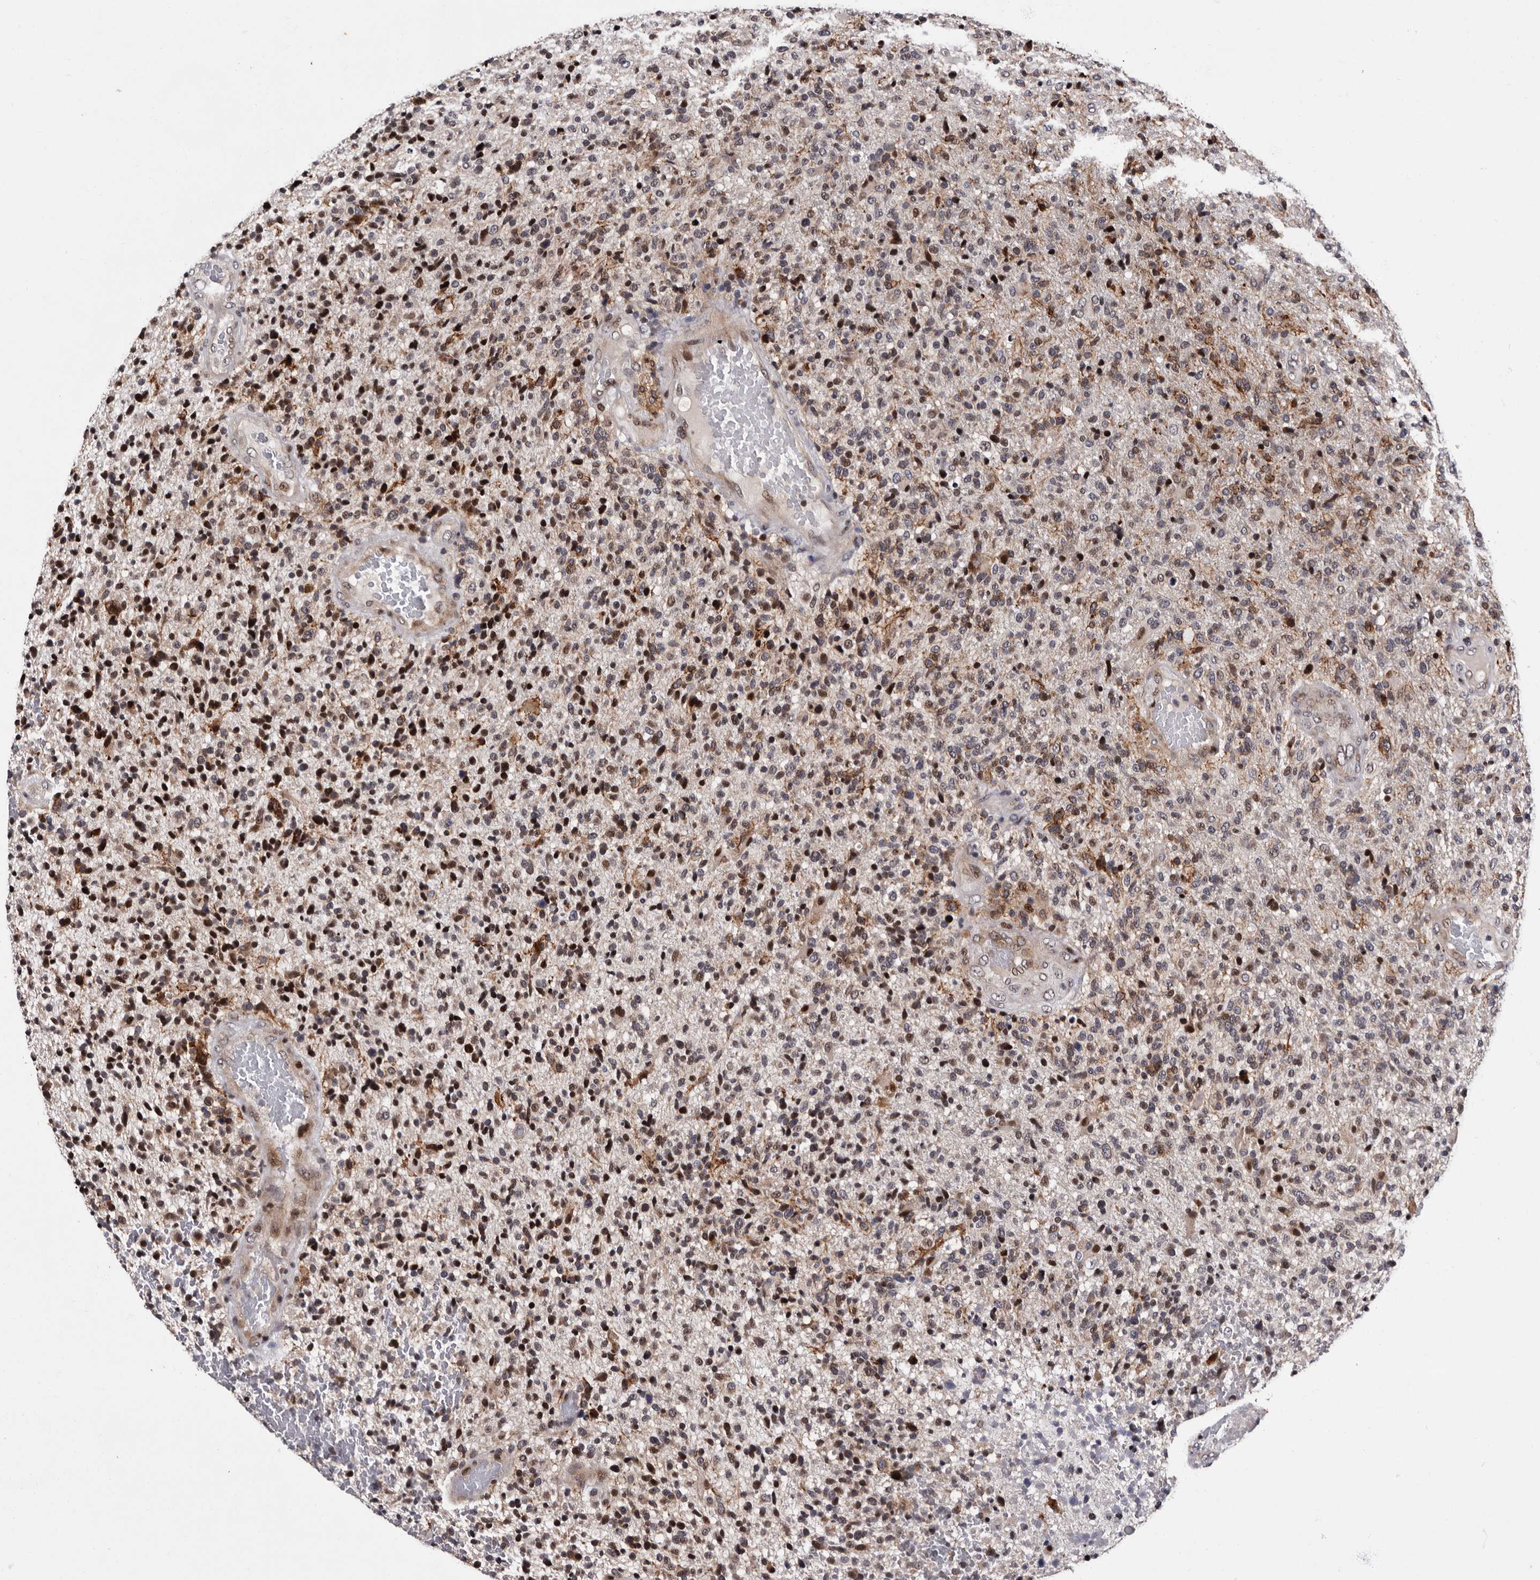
{"staining": {"intensity": "moderate", "quantity": "25%-75%", "location": "cytoplasmic/membranous,nuclear"}, "tissue": "glioma", "cell_type": "Tumor cells", "image_type": "cancer", "snomed": [{"axis": "morphology", "description": "Glioma, malignant, High grade"}, {"axis": "topography", "description": "Brain"}], "caption": "Approximately 25%-75% of tumor cells in human high-grade glioma (malignant) demonstrate moderate cytoplasmic/membranous and nuclear protein staining as visualized by brown immunohistochemical staining.", "gene": "TNKS", "patient": {"sex": "male", "age": 72}}